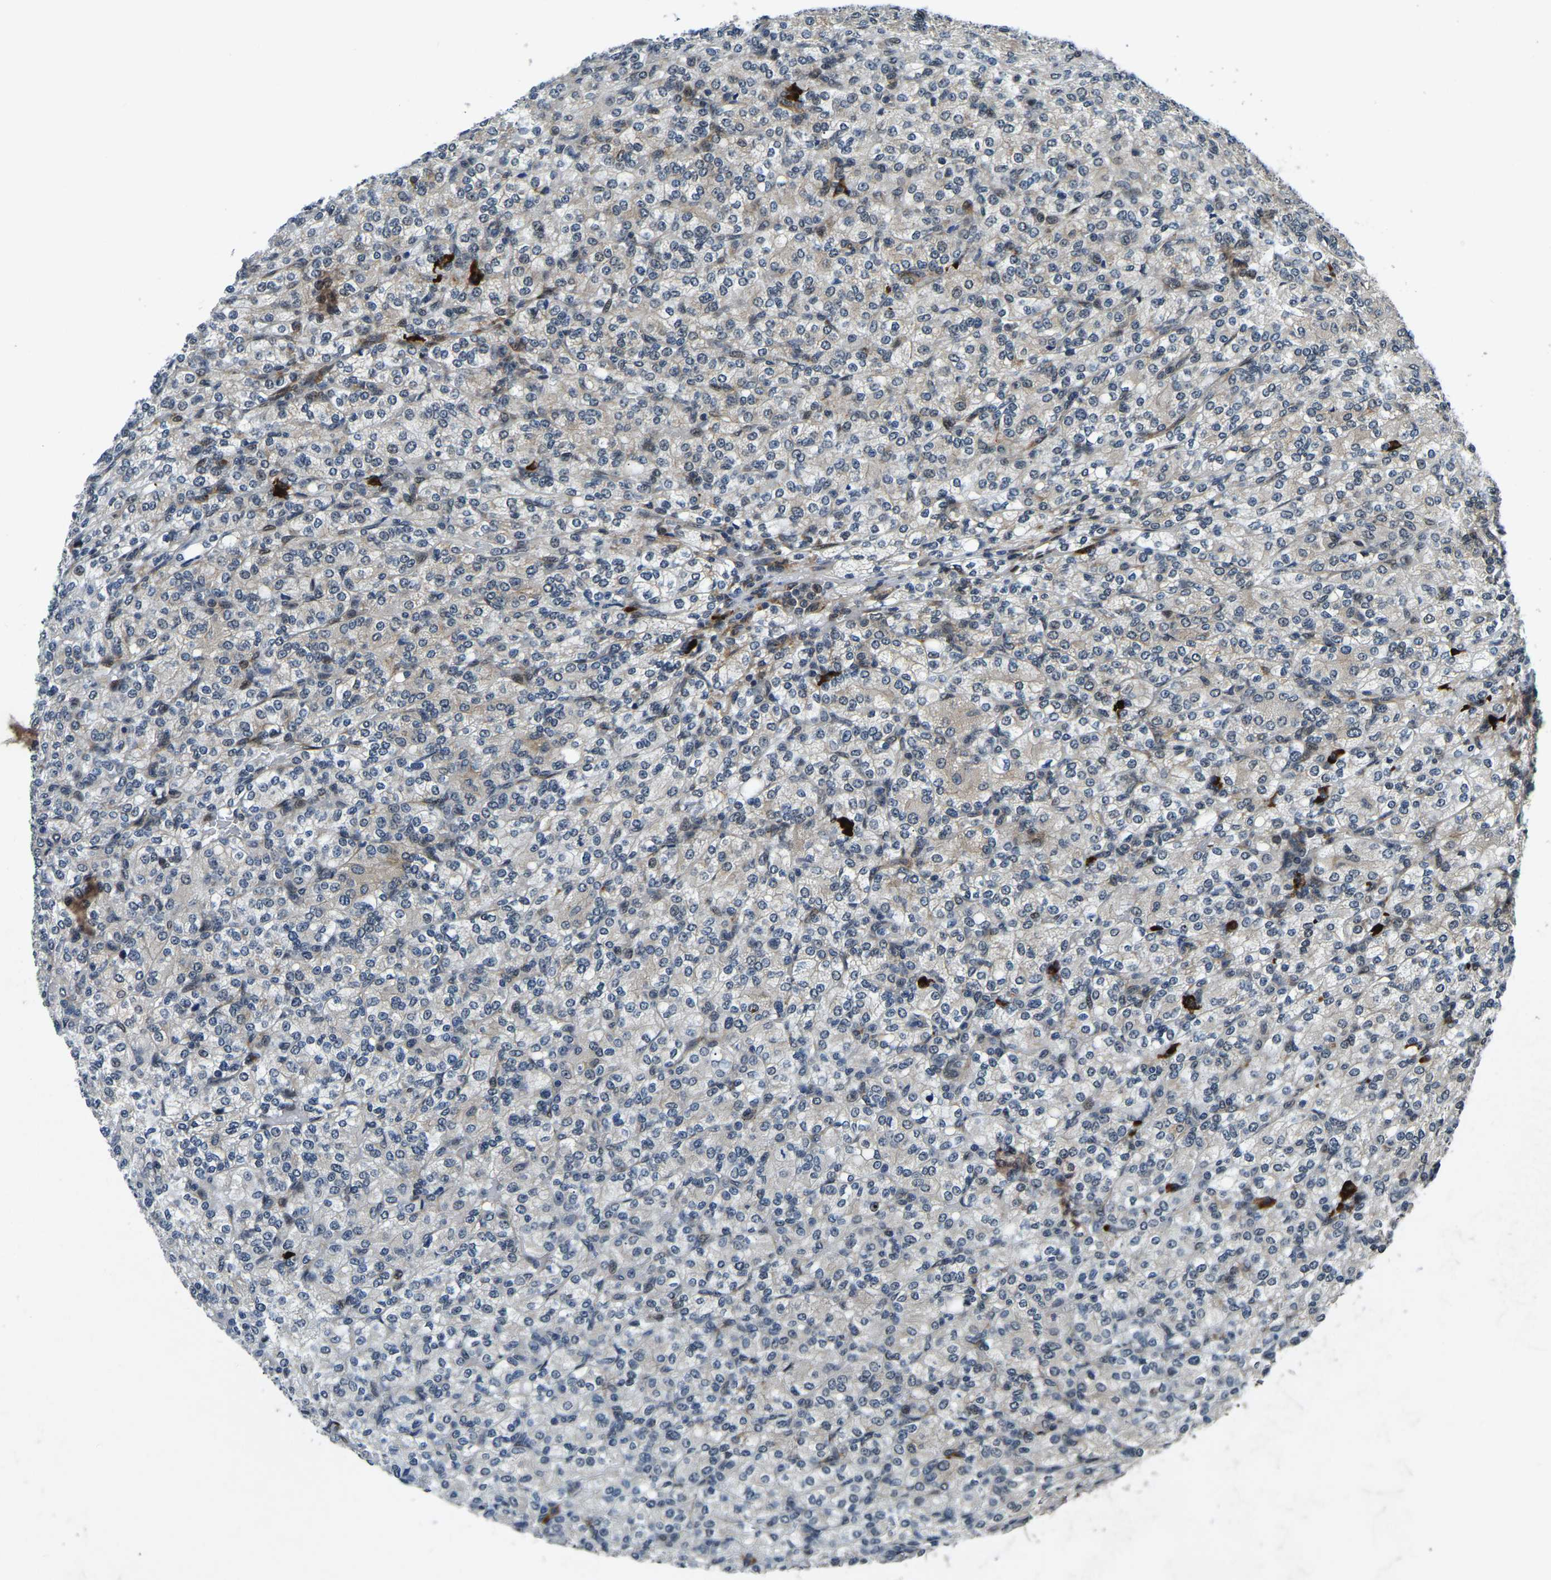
{"staining": {"intensity": "weak", "quantity": "<25%", "location": "nuclear"}, "tissue": "renal cancer", "cell_type": "Tumor cells", "image_type": "cancer", "snomed": [{"axis": "morphology", "description": "Adenocarcinoma, NOS"}, {"axis": "topography", "description": "Kidney"}], "caption": "Tumor cells show no significant protein staining in renal cancer.", "gene": "ING2", "patient": {"sex": "male", "age": 77}}